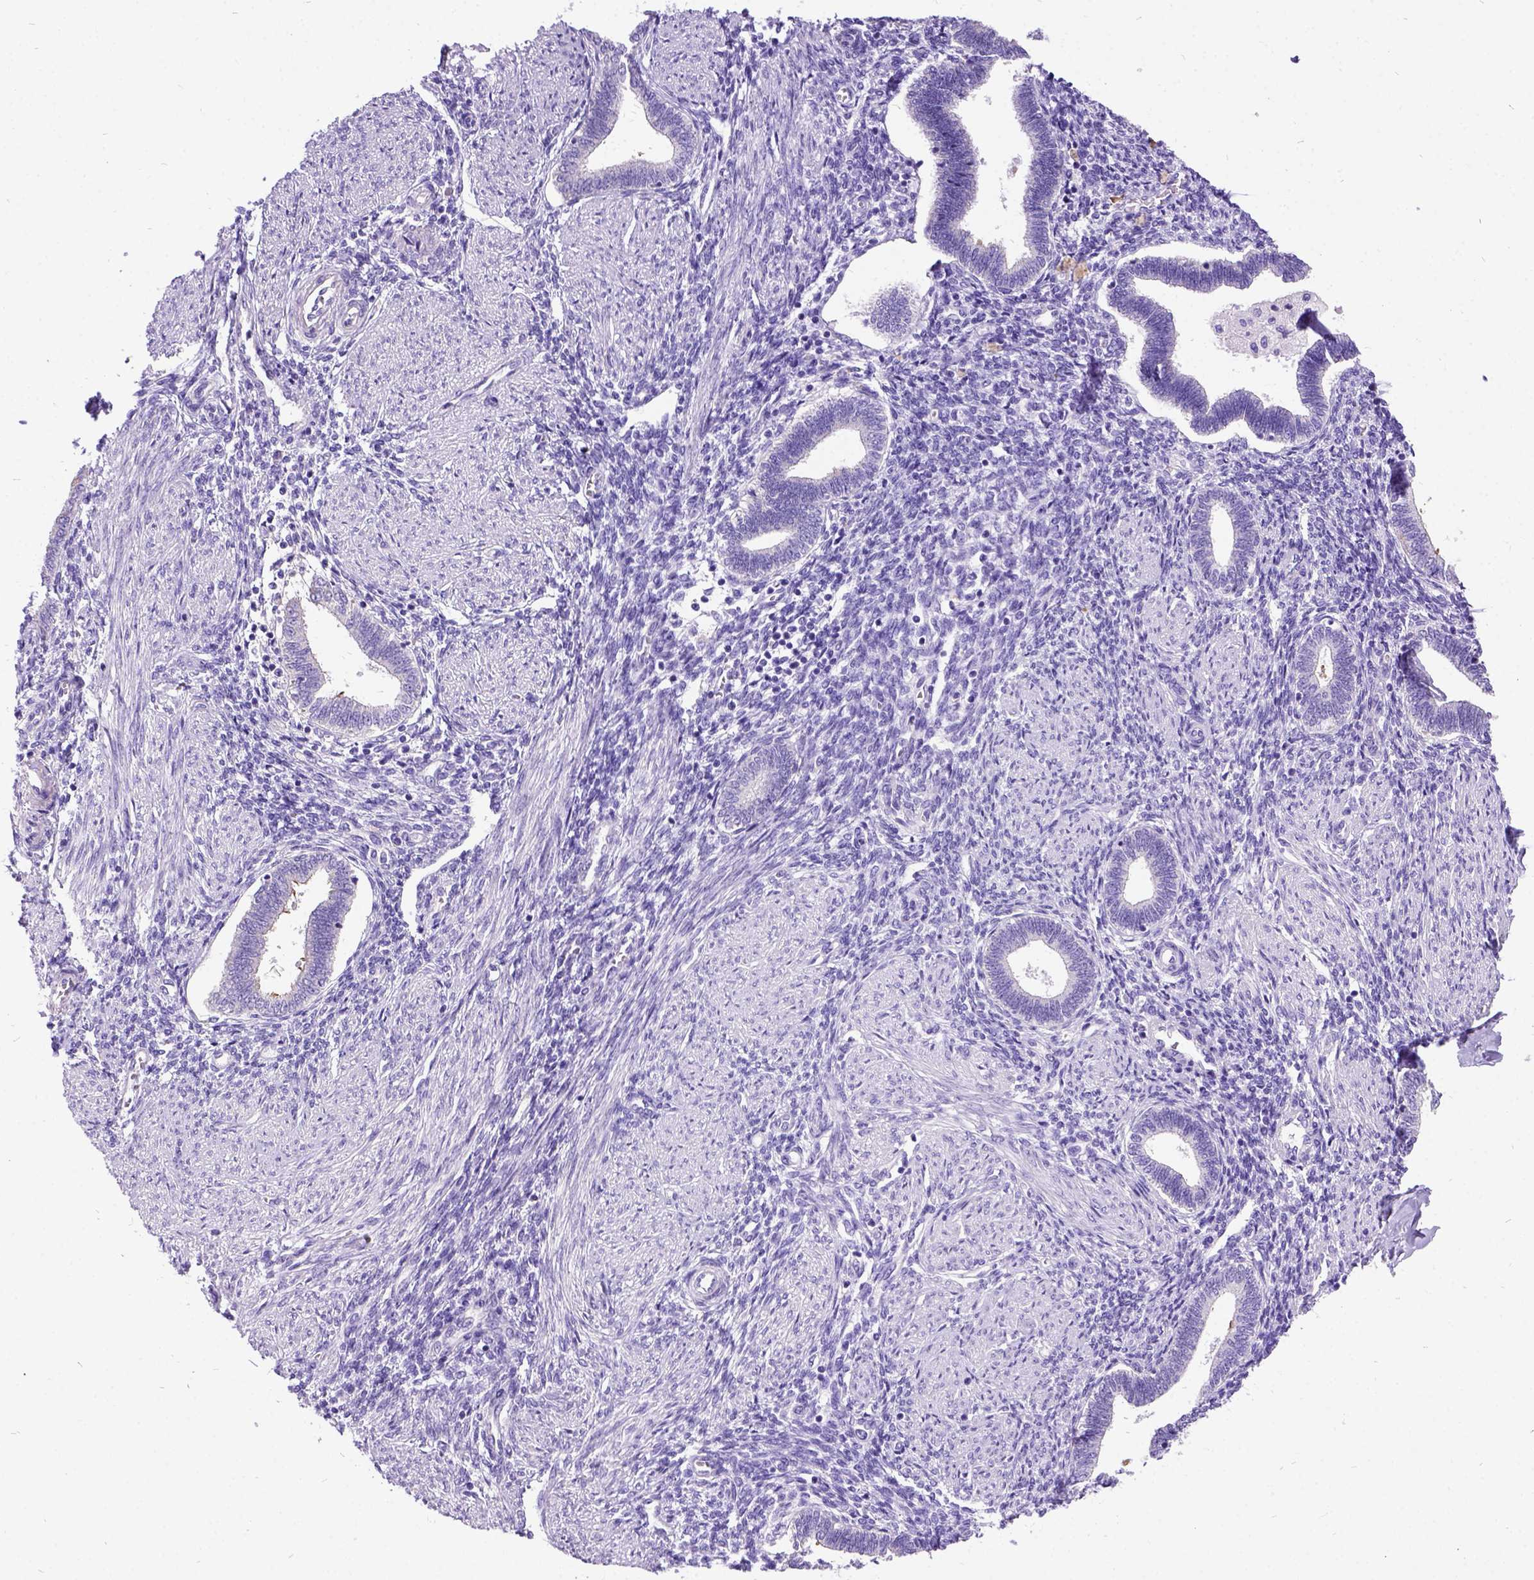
{"staining": {"intensity": "negative", "quantity": "none", "location": "none"}, "tissue": "endometrium", "cell_type": "Cells in endometrial stroma", "image_type": "normal", "snomed": [{"axis": "morphology", "description": "Normal tissue, NOS"}, {"axis": "topography", "description": "Endometrium"}], "caption": "Immunohistochemistry micrograph of normal endometrium: human endometrium stained with DAB exhibits no significant protein expression in cells in endometrial stroma.", "gene": "CFAP54", "patient": {"sex": "female", "age": 42}}